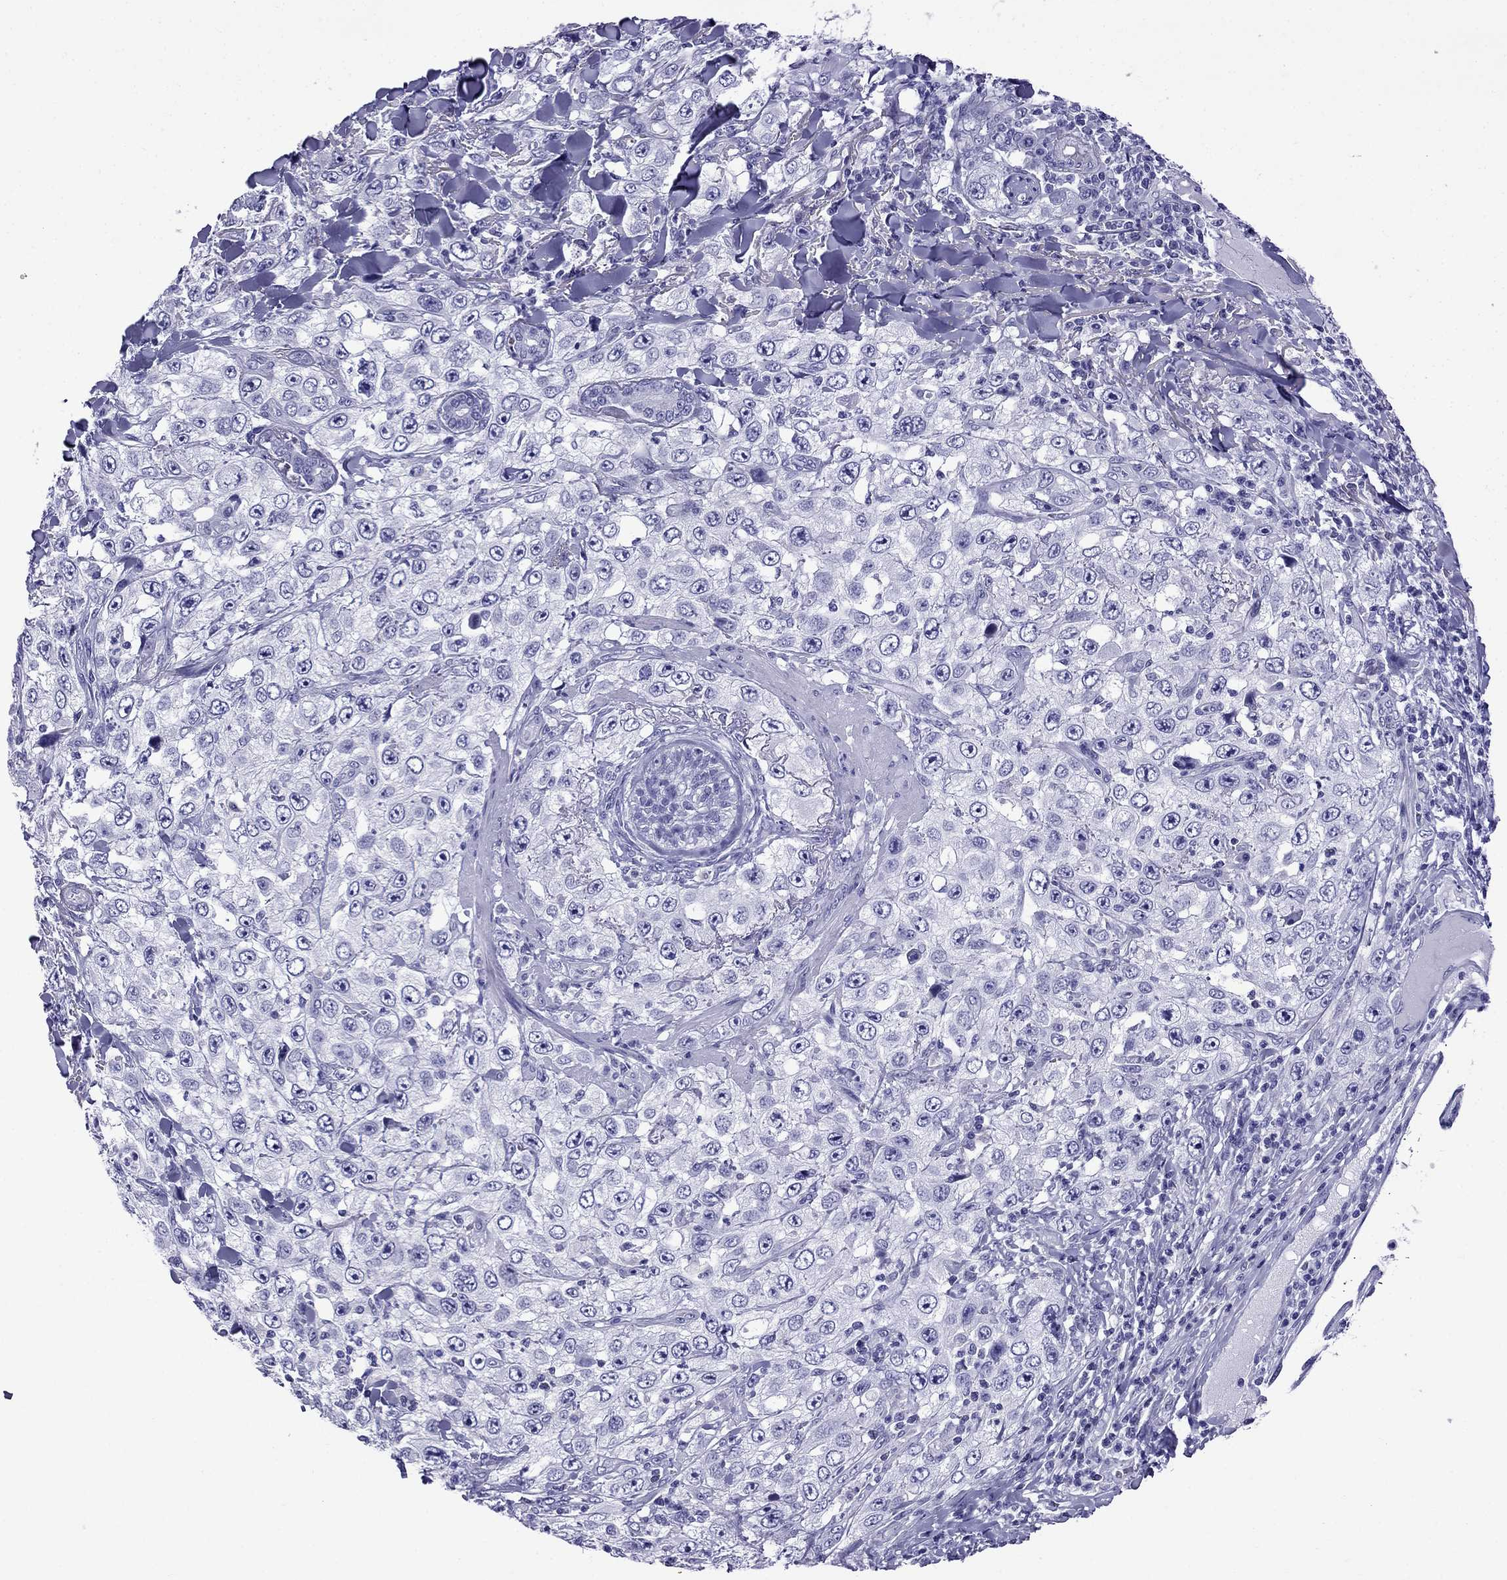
{"staining": {"intensity": "negative", "quantity": "none", "location": "none"}, "tissue": "skin cancer", "cell_type": "Tumor cells", "image_type": "cancer", "snomed": [{"axis": "morphology", "description": "Squamous cell carcinoma, NOS"}, {"axis": "topography", "description": "Skin"}], "caption": "Tumor cells are negative for brown protein staining in skin cancer (squamous cell carcinoma). (Brightfield microscopy of DAB immunohistochemistry at high magnification).", "gene": "ARR3", "patient": {"sex": "male", "age": 82}}